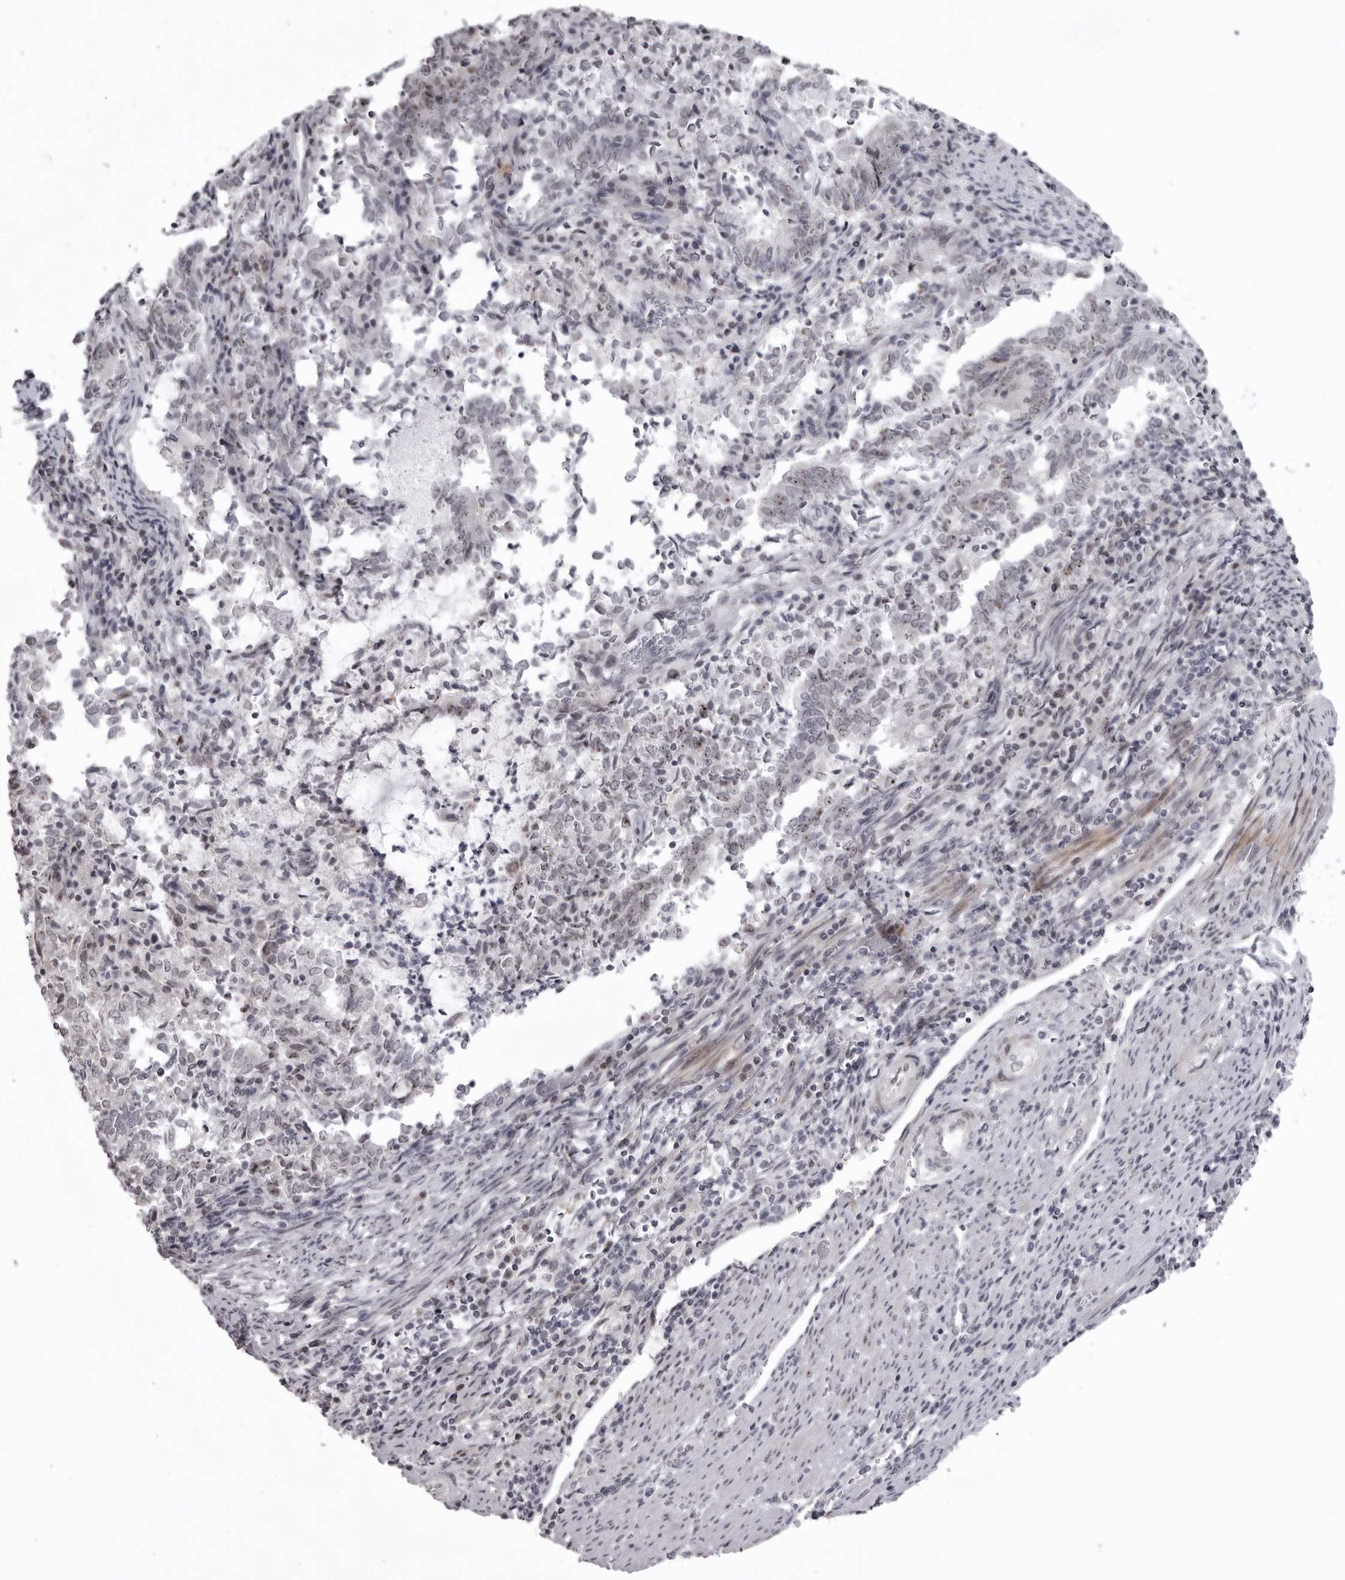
{"staining": {"intensity": "moderate", "quantity": "25%-75%", "location": "nuclear"}, "tissue": "endometrial cancer", "cell_type": "Tumor cells", "image_type": "cancer", "snomed": [{"axis": "morphology", "description": "Adenocarcinoma, NOS"}, {"axis": "topography", "description": "Endometrium"}], "caption": "The histopathology image demonstrates immunohistochemical staining of endometrial cancer. There is moderate nuclear positivity is present in approximately 25%-75% of tumor cells.", "gene": "HELZ", "patient": {"sex": "female", "age": 80}}